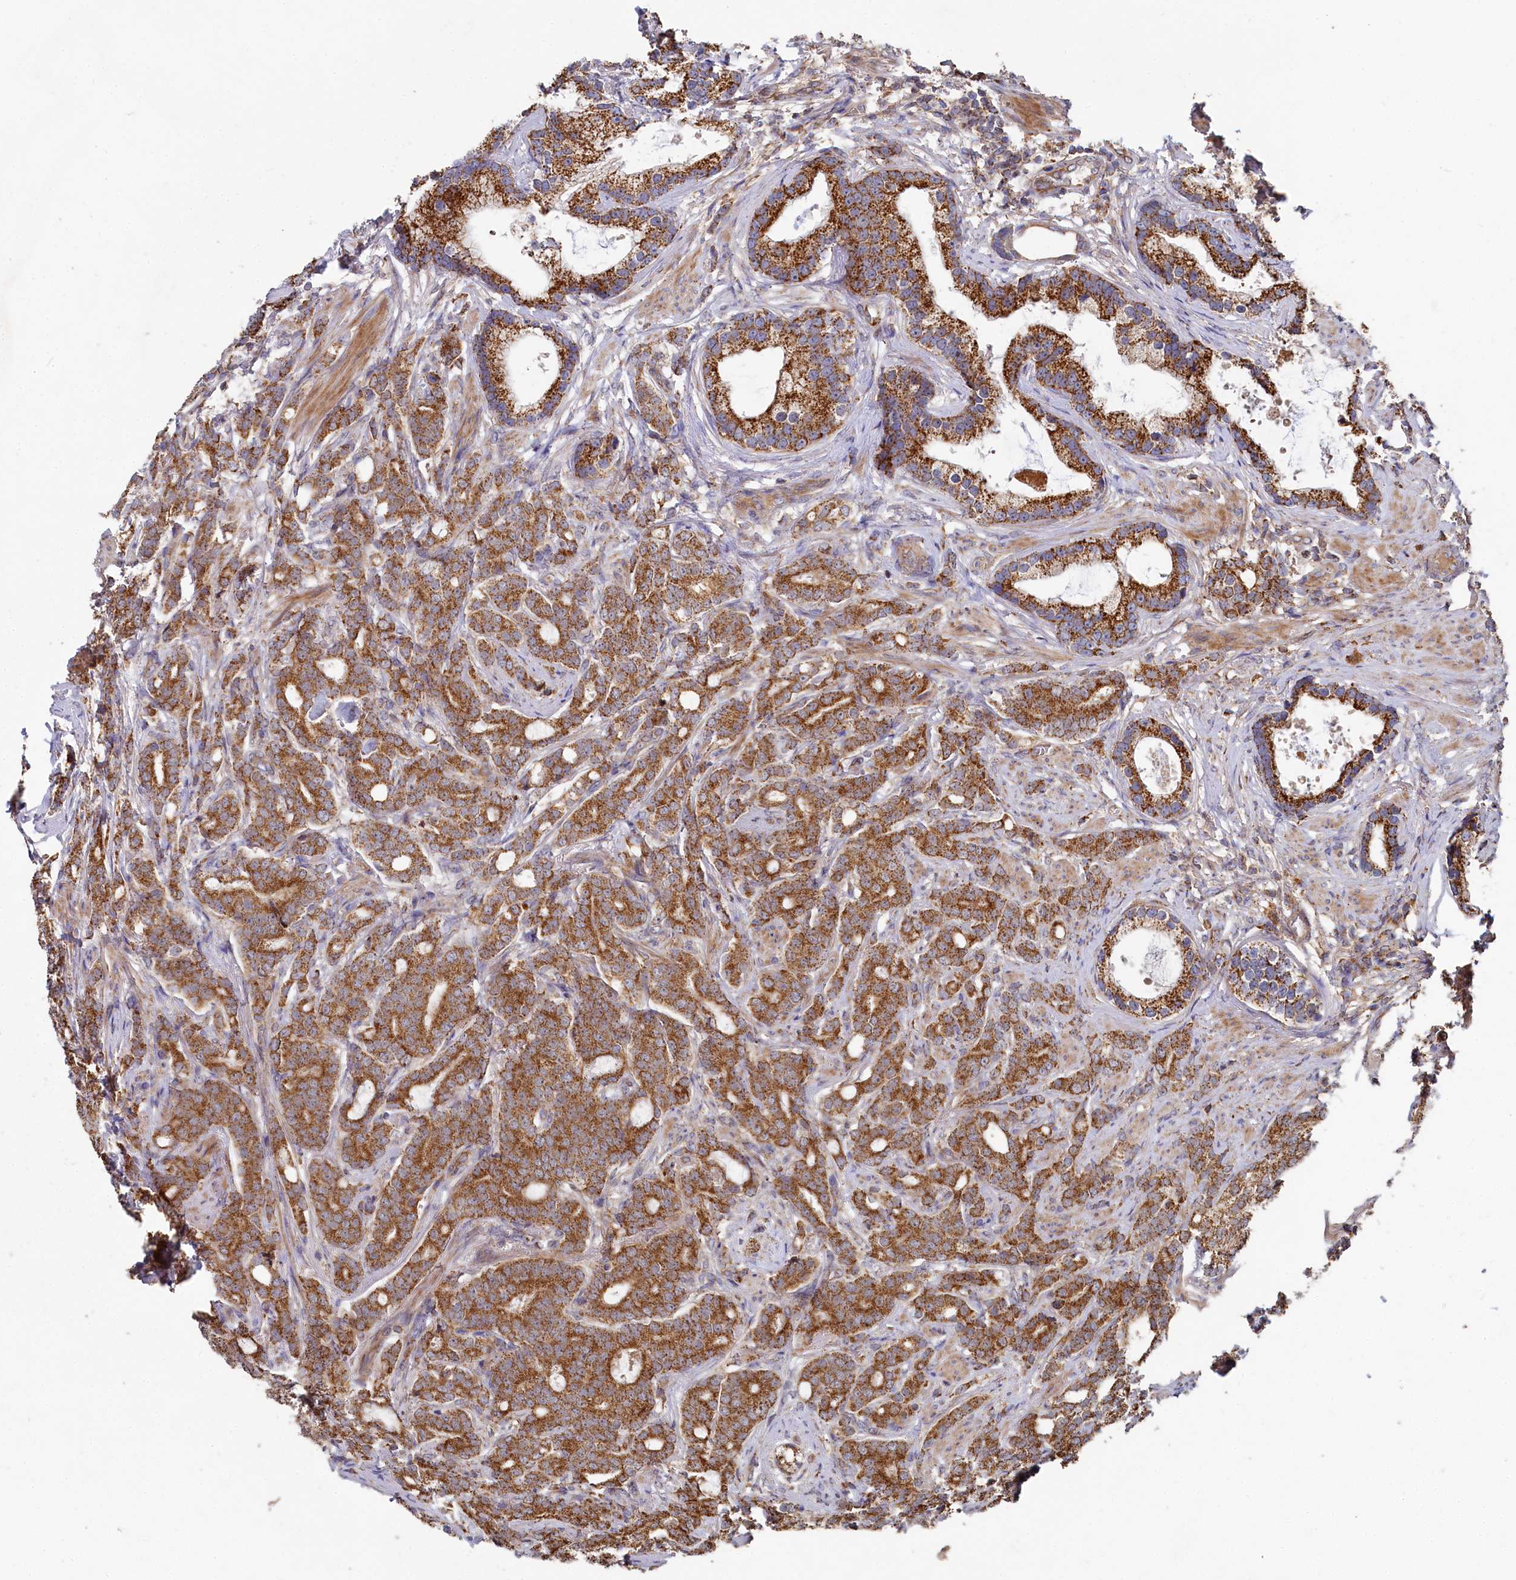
{"staining": {"intensity": "strong", "quantity": ">75%", "location": "cytoplasmic/membranous"}, "tissue": "prostate cancer", "cell_type": "Tumor cells", "image_type": "cancer", "snomed": [{"axis": "morphology", "description": "Adenocarcinoma, Low grade"}, {"axis": "topography", "description": "Prostate"}], "caption": "DAB (3,3'-diaminobenzidine) immunohistochemical staining of prostate low-grade adenocarcinoma displays strong cytoplasmic/membranous protein positivity in about >75% of tumor cells. (DAB (3,3'-diaminobenzidine) = brown stain, brightfield microscopy at high magnification).", "gene": "HAUS2", "patient": {"sex": "male", "age": 71}}